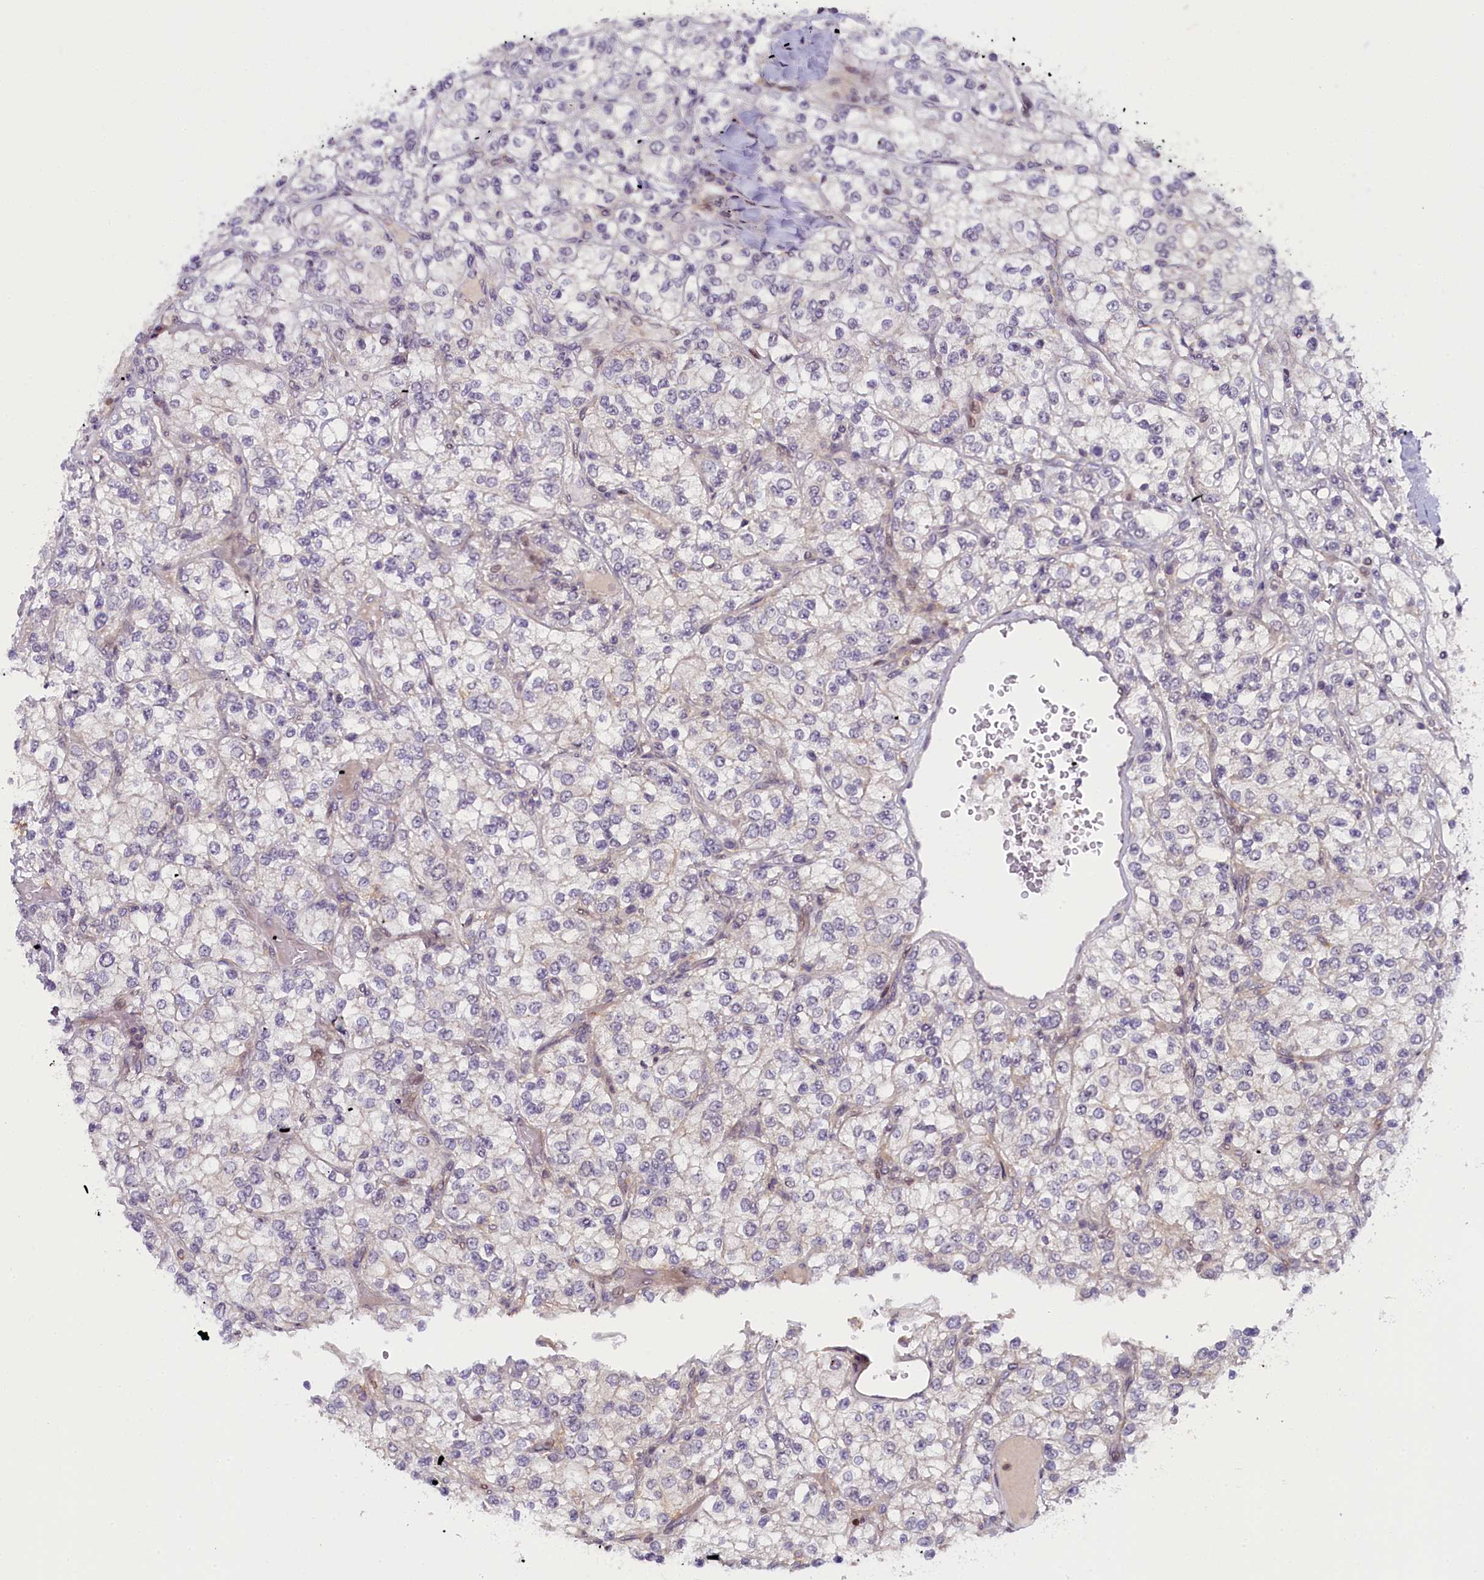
{"staining": {"intensity": "negative", "quantity": "none", "location": "none"}, "tissue": "renal cancer", "cell_type": "Tumor cells", "image_type": "cancer", "snomed": [{"axis": "morphology", "description": "Adenocarcinoma, NOS"}, {"axis": "topography", "description": "Kidney"}], "caption": "The photomicrograph shows no significant positivity in tumor cells of renal cancer.", "gene": "CCL23", "patient": {"sex": "male", "age": 80}}